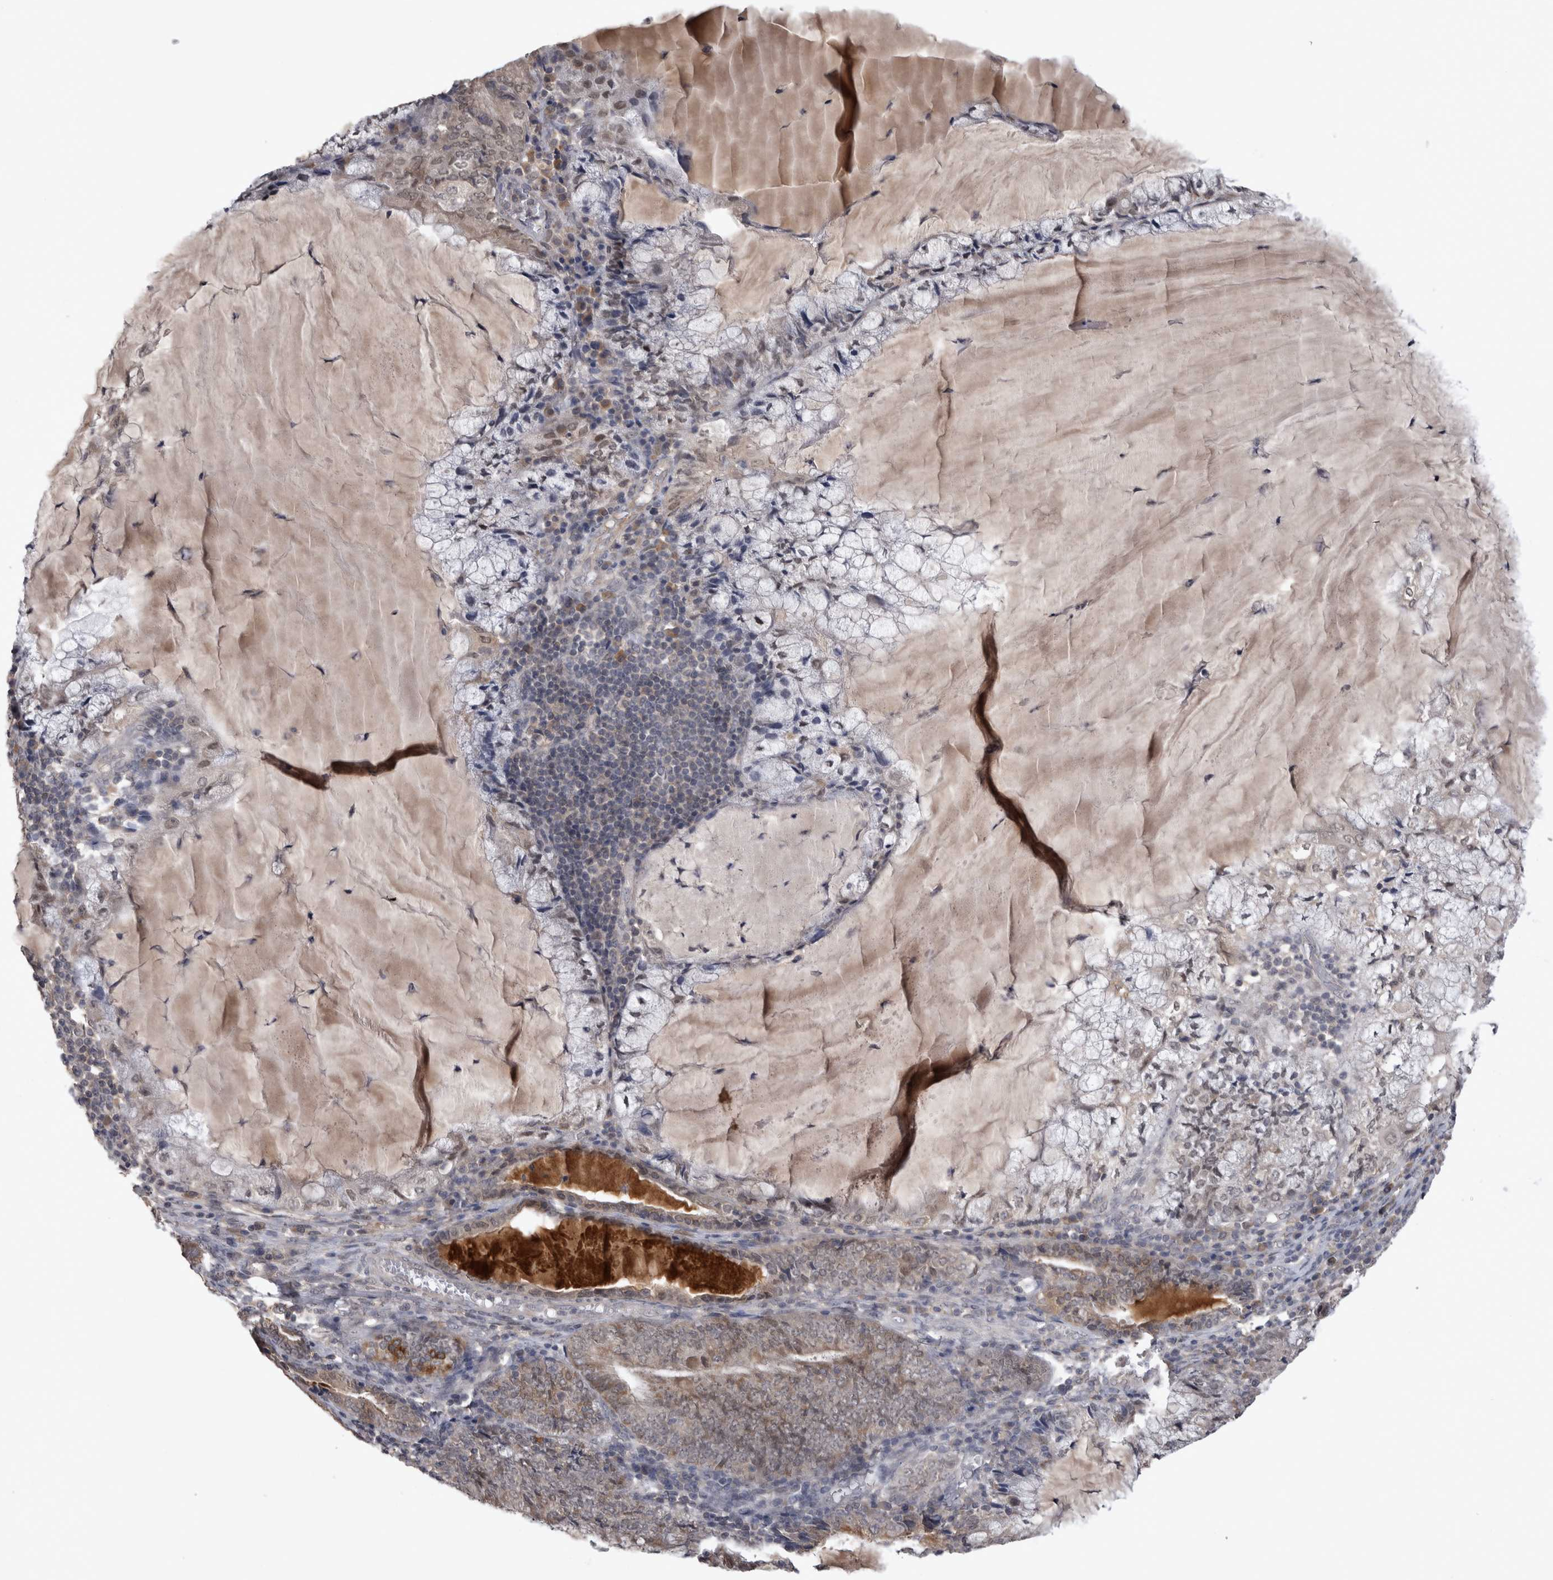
{"staining": {"intensity": "weak", "quantity": "<25%", "location": "cytoplasmic/membranous"}, "tissue": "endometrial cancer", "cell_type": "Tumor cells", "image_type": "cancer", "snomed": [{"axis": "morphology", "description": "Adenocarcinoma, NOS"}, {"axis": "topography", "description": "Endometrium"}], "caption": "Tumor cells are negative for brown protein staining in endometrial cancer. (DAB immunohistochemistry (IHC) visualized using brightfield microscopy, high magnification).", "gene": "ZNF114", "patient": {"sex": "female", "age": 81}}